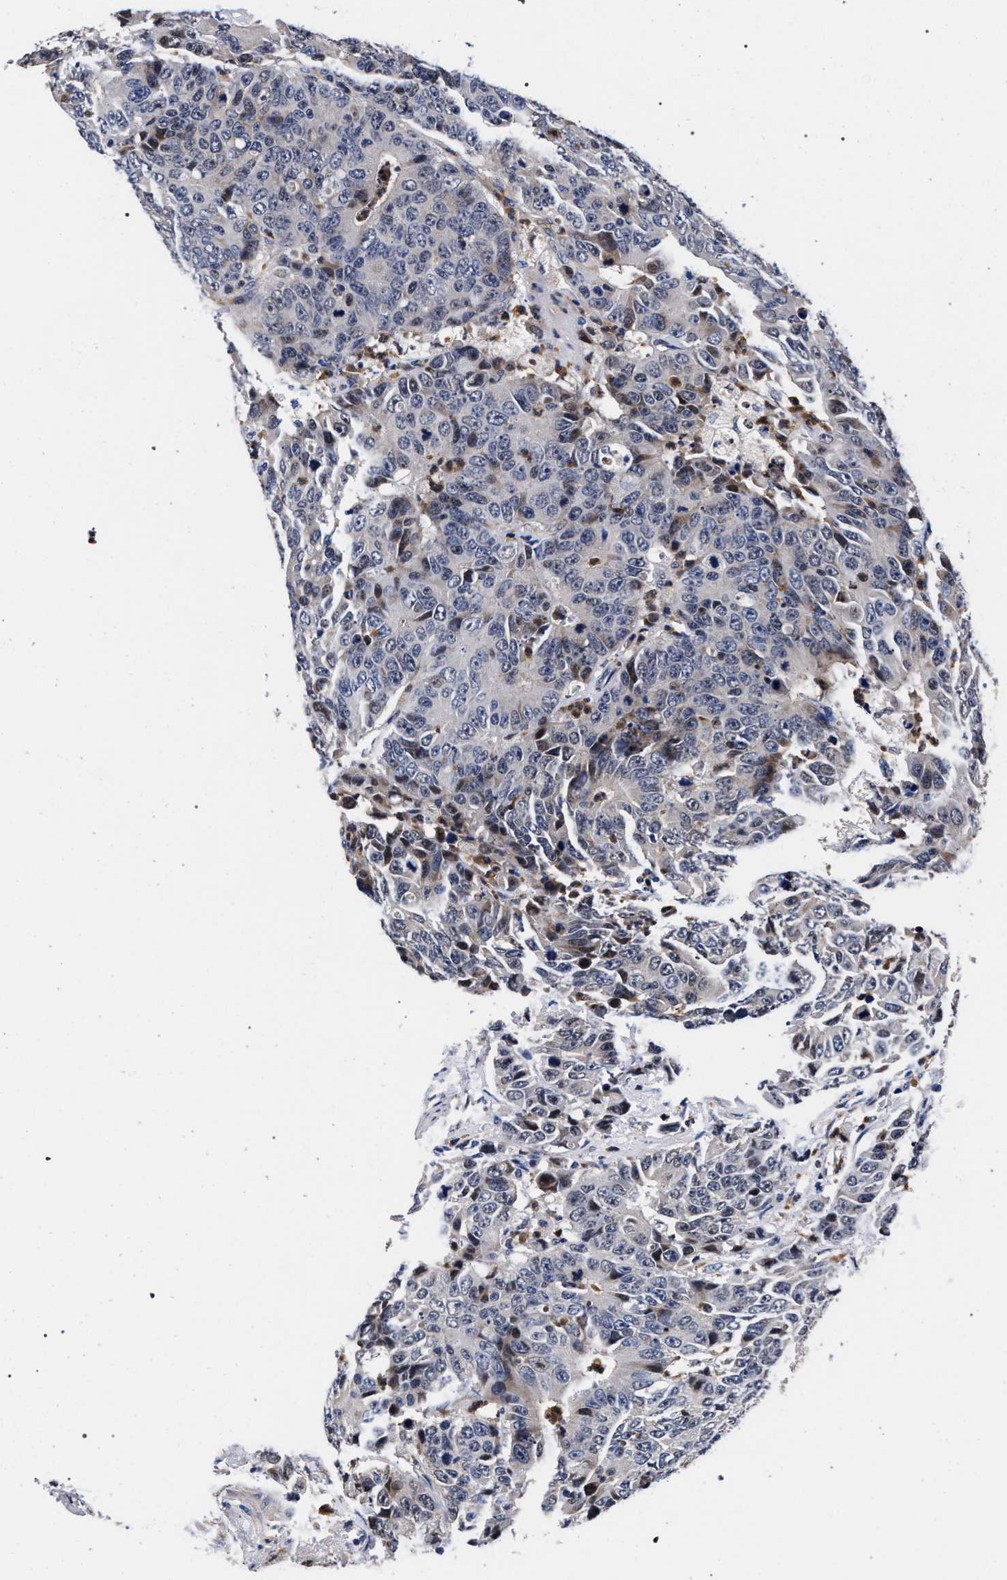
{"staining": {"intensity": "negative", "quantity": "none", "location": "none"}, "tissue": "colorectal cancer", "cell_type": "Tumor cells", "image_type": "cancer", "snomed": [{"axis": "morphology", "description": "Adenocarcinoma, NOS"}, {"axis": "topography", "description": "Colon"}], "caption": "Photomicrograph shows no protein staining in tumor cells of adenocarcinoma (colorectal) tissue. (Stains: DAB (3,3'-diaminobenzidine) immunohistochemistry with hematoxylin counter stain, Microscopy: brightfield microscopy at high magnification).", "gene": "ZNF462", "patient": {"sex": "female", "age": 86}}